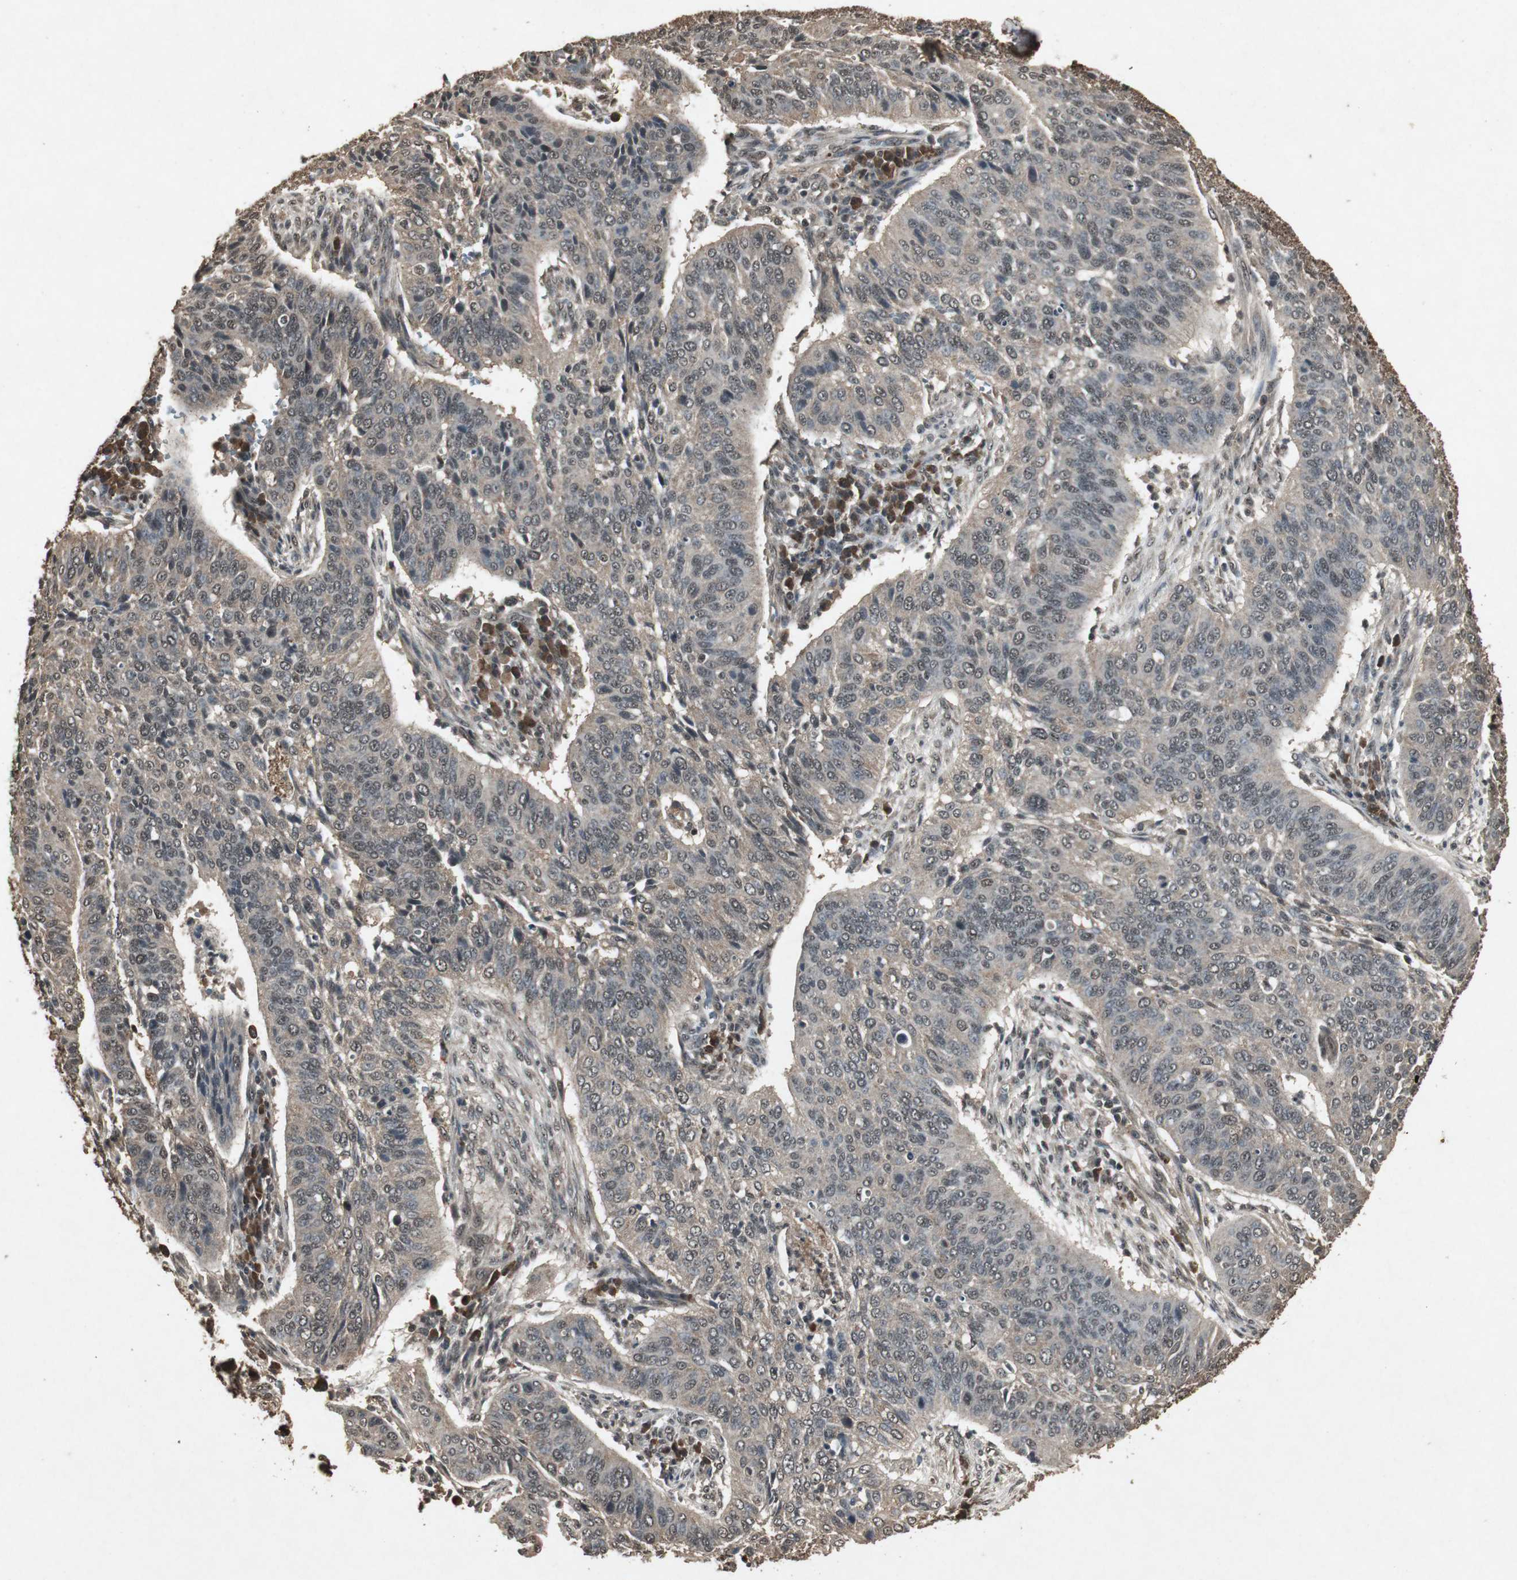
{"staining": {"intensity": "moderate", "quantity": ">75%", "location": "cytoplasmic/membranous,nuclear"}, "tissue": "cervical cancer", "cell_type": "Tumor cells", "image_type": "cancer", "snomed": [{"axis": "morphology", "description": "Squamous cell carcinoma, NOS"}, {"axis": "topography", "description": "Cervix"}], "caption": "Cervical squamous cell carcinoma stained with DAB immunohistochemistry demonstrates medium levels of moderate cytoplasmic/membranous and nuclear expression in approximately >75% of tumor cells.", "gene": "EMX1", "patient": {"sex": "female", "age": 39}}